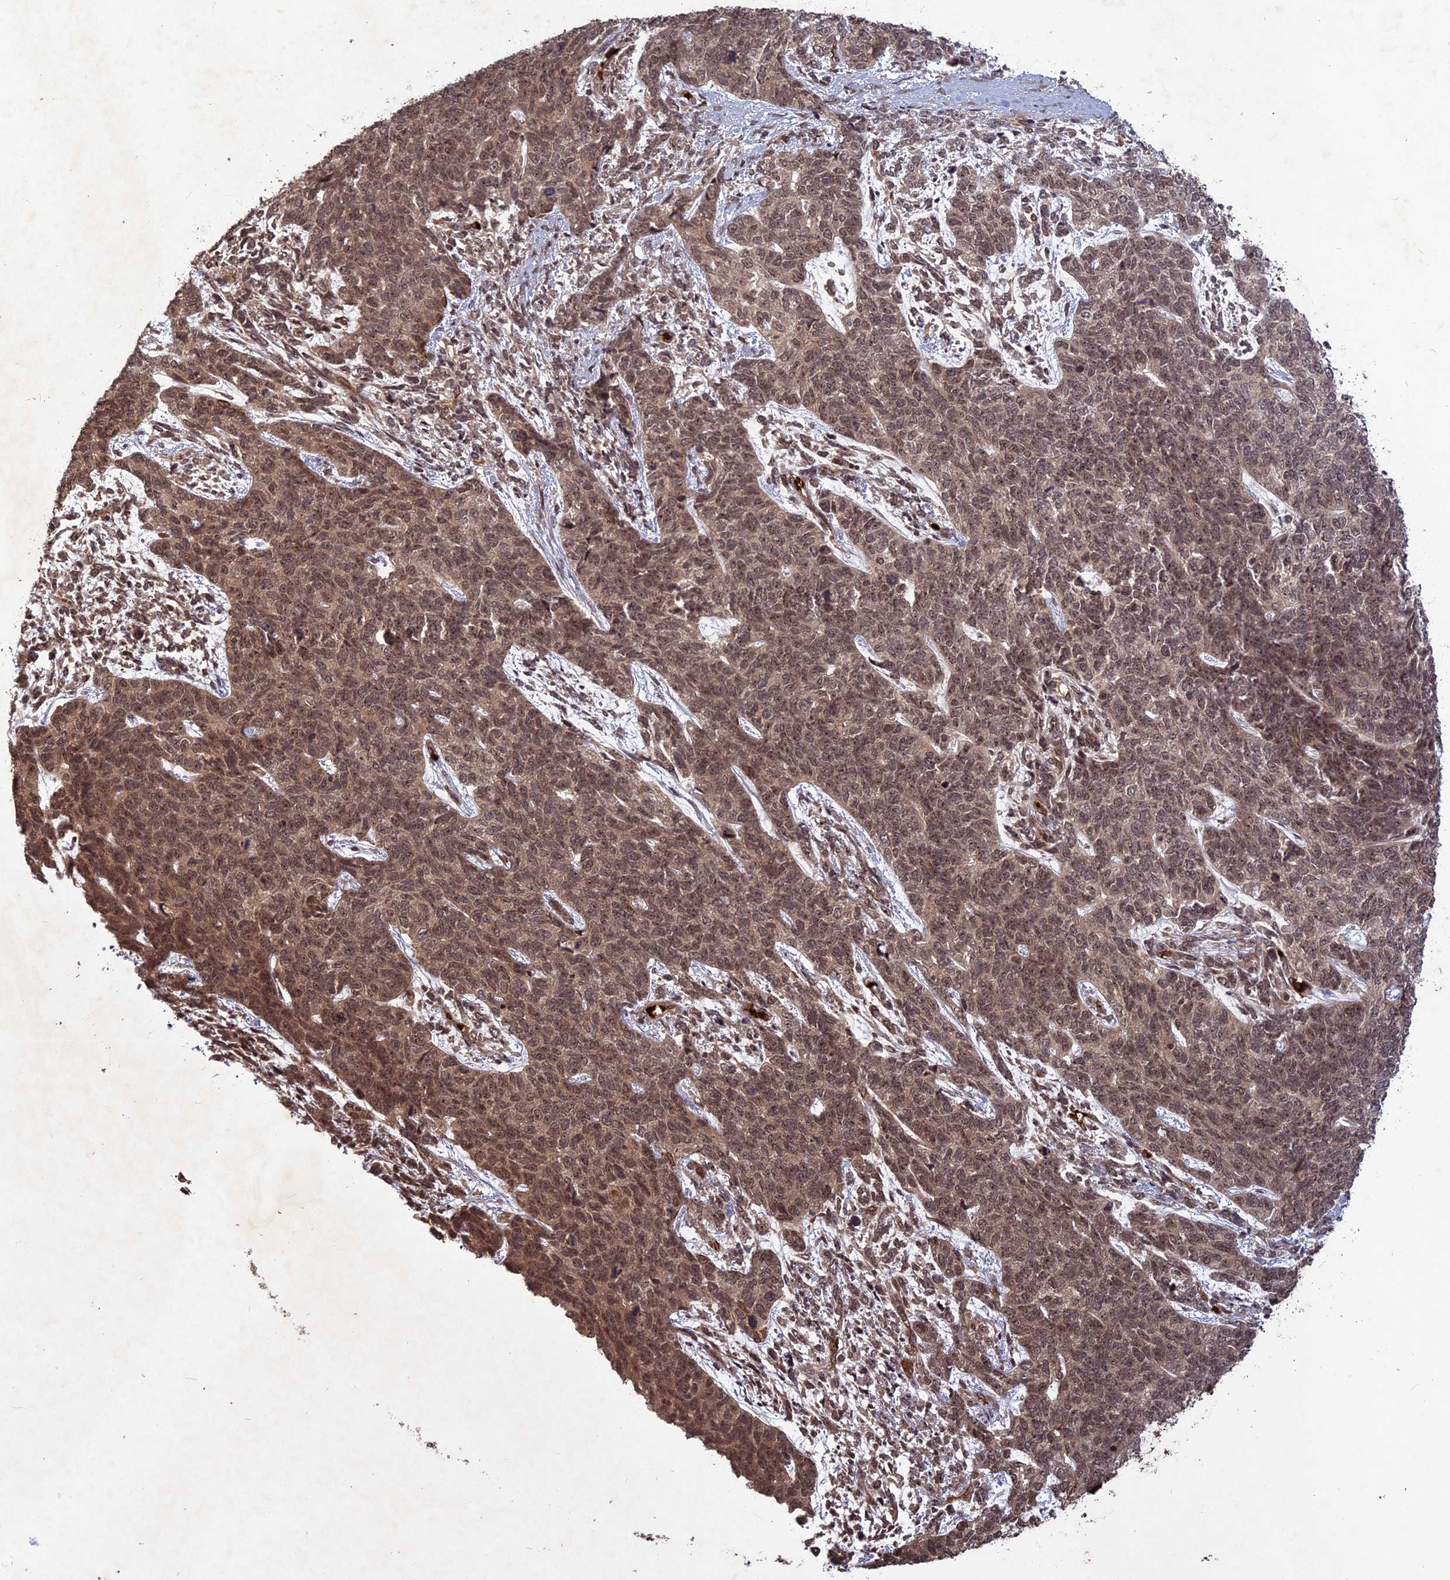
{"staining": {"intensity": "moderate", "quantity": ">75%", "location": "cytoplasmic/membranous,nuclear"}, "tissue": "cervical cancer", "cell_type": "Tumor cells", "image_type": "cancer", "snomed": [{"axis": "morphology", "description": "Squamous cell carcinoma, NOS"}, {"axis": "topography", "description": "Cervix"}], "caption": "An immunohistochemistry (IHC) micrograph of neoplastic tissue is shown. Protein staining in brown labels moderate cytoplasmic/membranous and nuclear positivity in cervical cancer (squamous cell carcinoma) within tumor cells. (DAB (3,3'-diaminobenzidine) IHC, brown staining for protein, blue staining for nuclei).", "gene": "SRMS", "patient": {"sex": "female", "age": 63}}